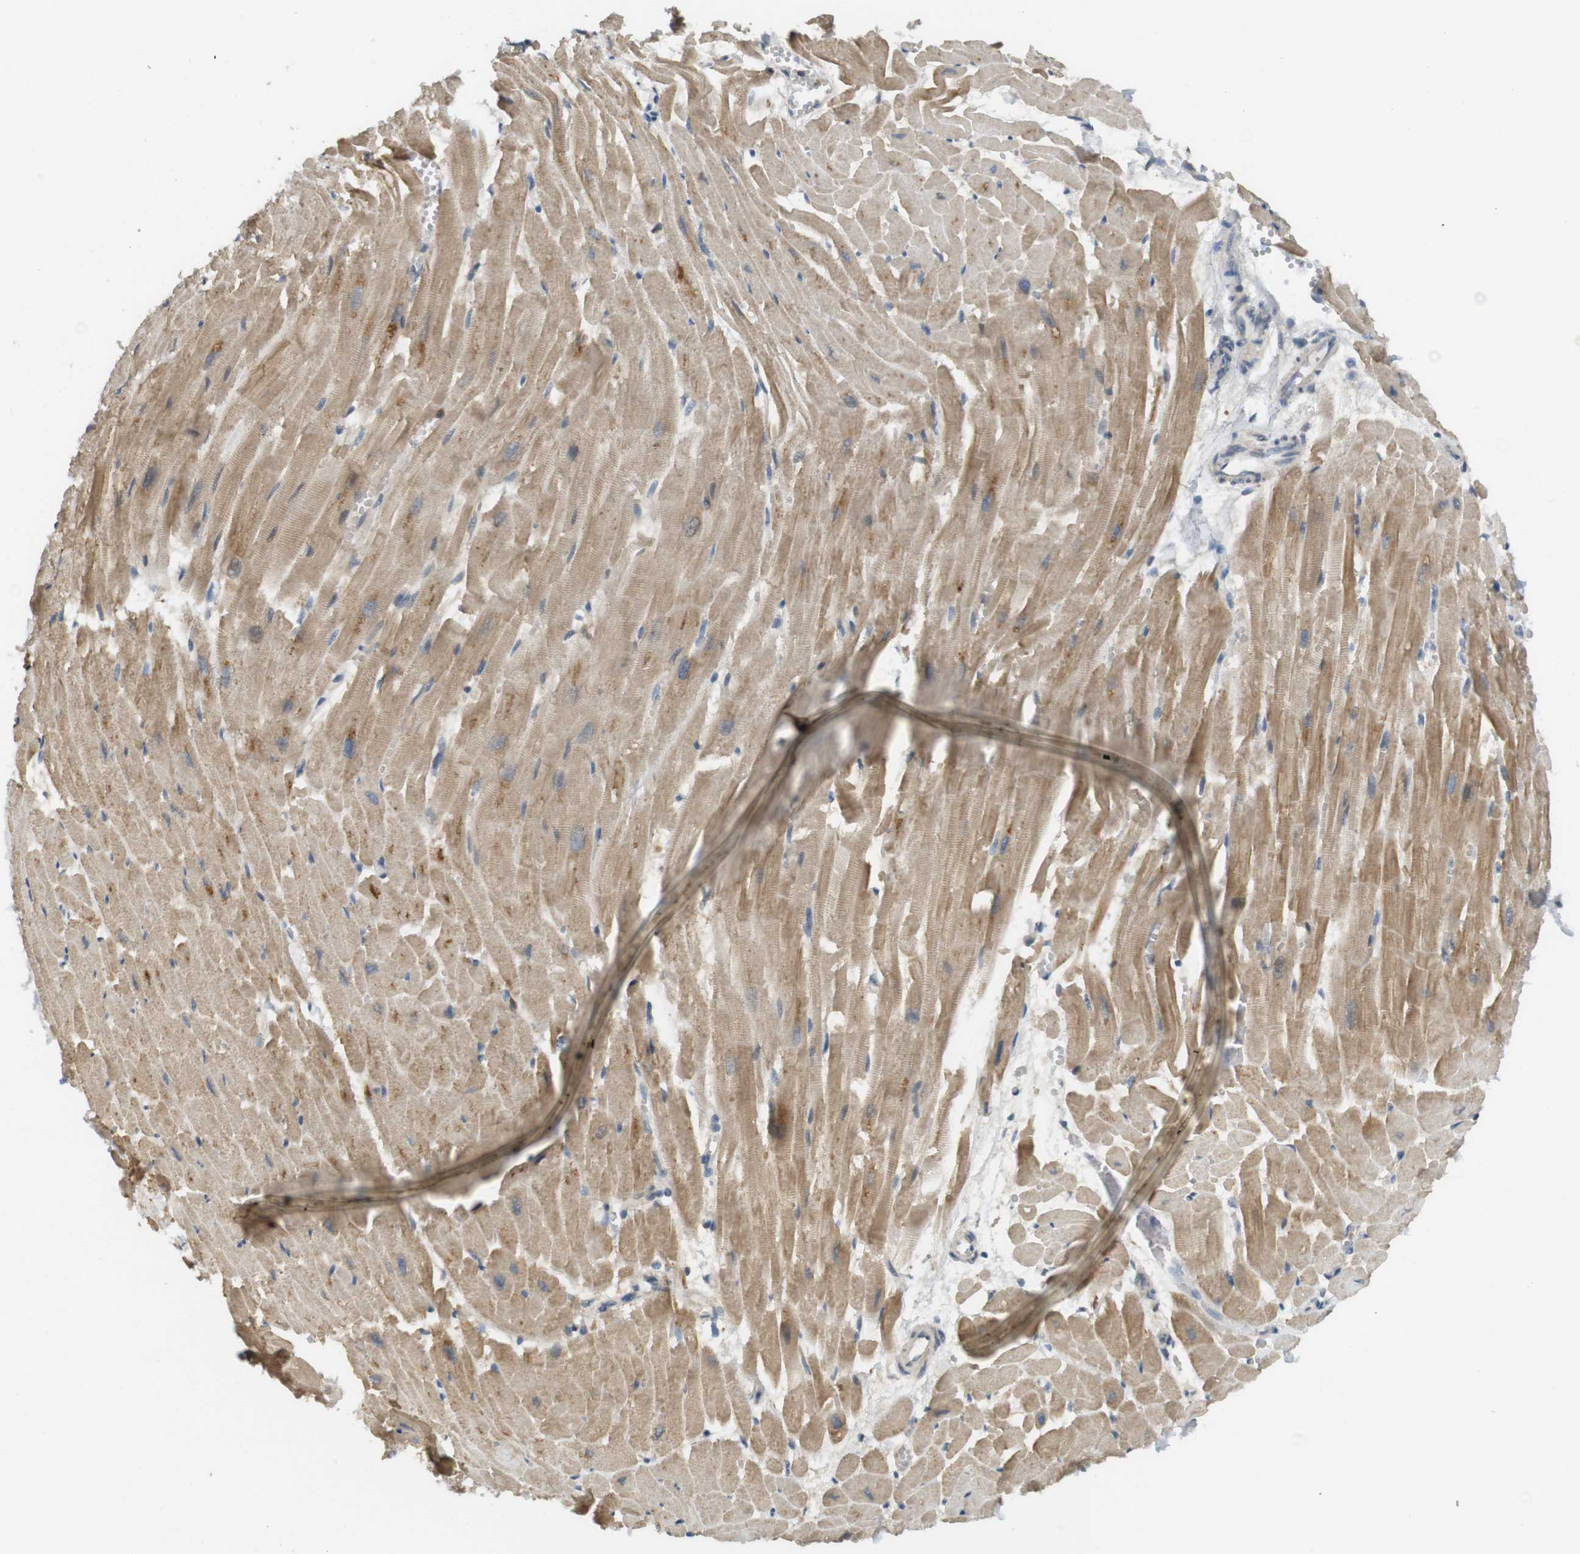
{"staining": {"intensity": "moderate", "quantity": ">75%", "location": "cytoplasmic/membranous"}, "tissue": "heart muscle", "cell_type": "Cardiomyocytes", "image_type": "normal", "snomed": [{"axis": "morphology", "description": "Normal tissue, NOS"}, {"axis": "topography", "description": "Heart"}], "caption": "This histopathology image exhibits unremarkable heart muscle stained with immunohistochemistry to label a protein in brown. The cytoplasmic/membranous of cardiomyocytes show moderate positivity for the protein. Nuclei are counter-stained blue.", "gene": "CLRN3", "patient": {"sex": "female", "age": 19}}